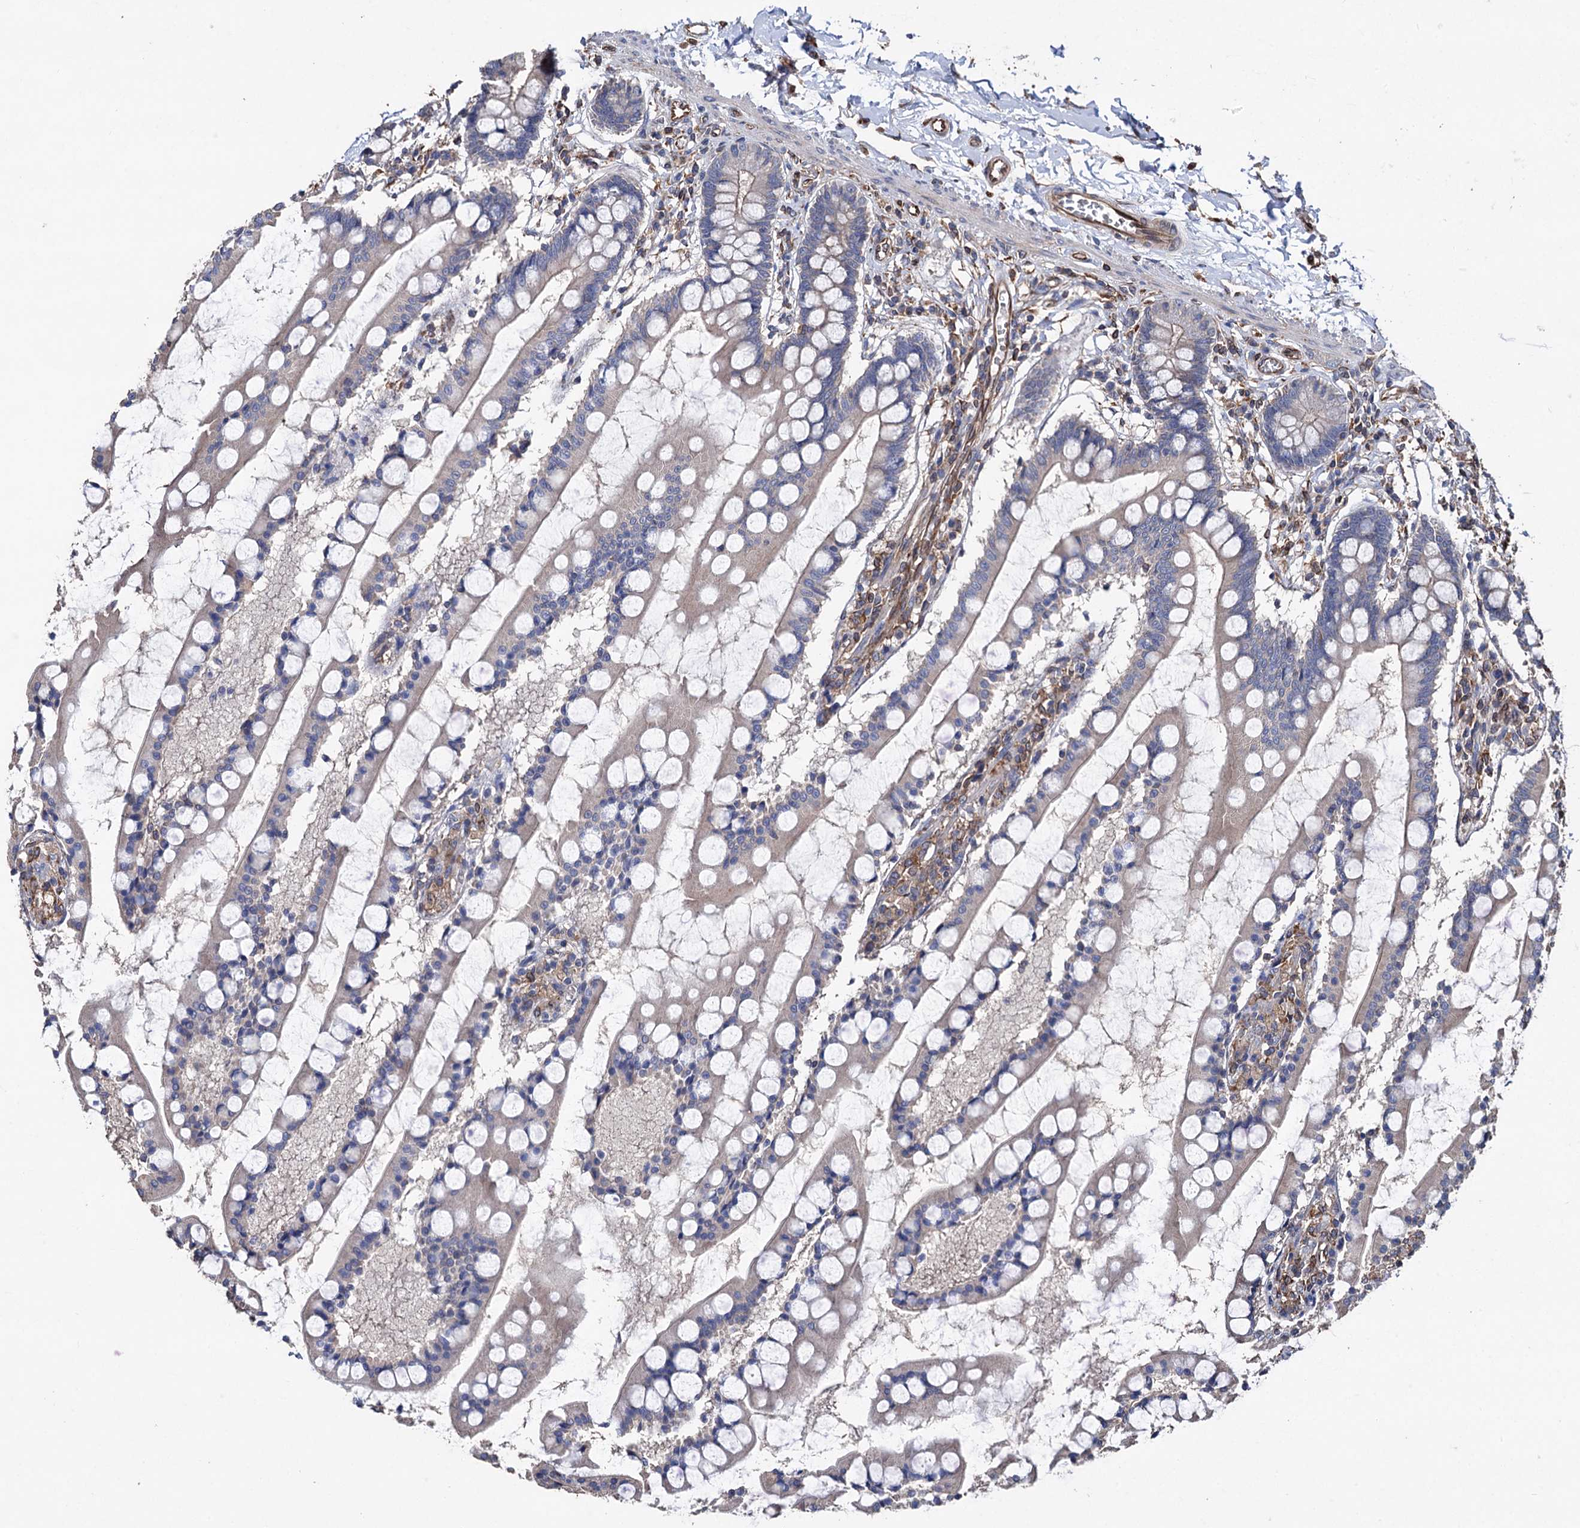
{"staining": {"intensity": "weak", "quantity": "25%-75%", "location": "cytoplasmic/membranous"}, "tissue": "small intestine", "cell_type": "Glandular cells", "image_type": "normal", "snomed": [{"axis": "morphology", "description": "Normal tissue, NOS"}, {"axis": "topography", "description": "Small intestine"}], "caption": "Glandular cells exhibit low levels of weak cytoplasmic/membranous positivity in about 25%-75% of cells in benign small intestine.", "gene": "STING1", "patient": {"sex": "male", "age": 52}}